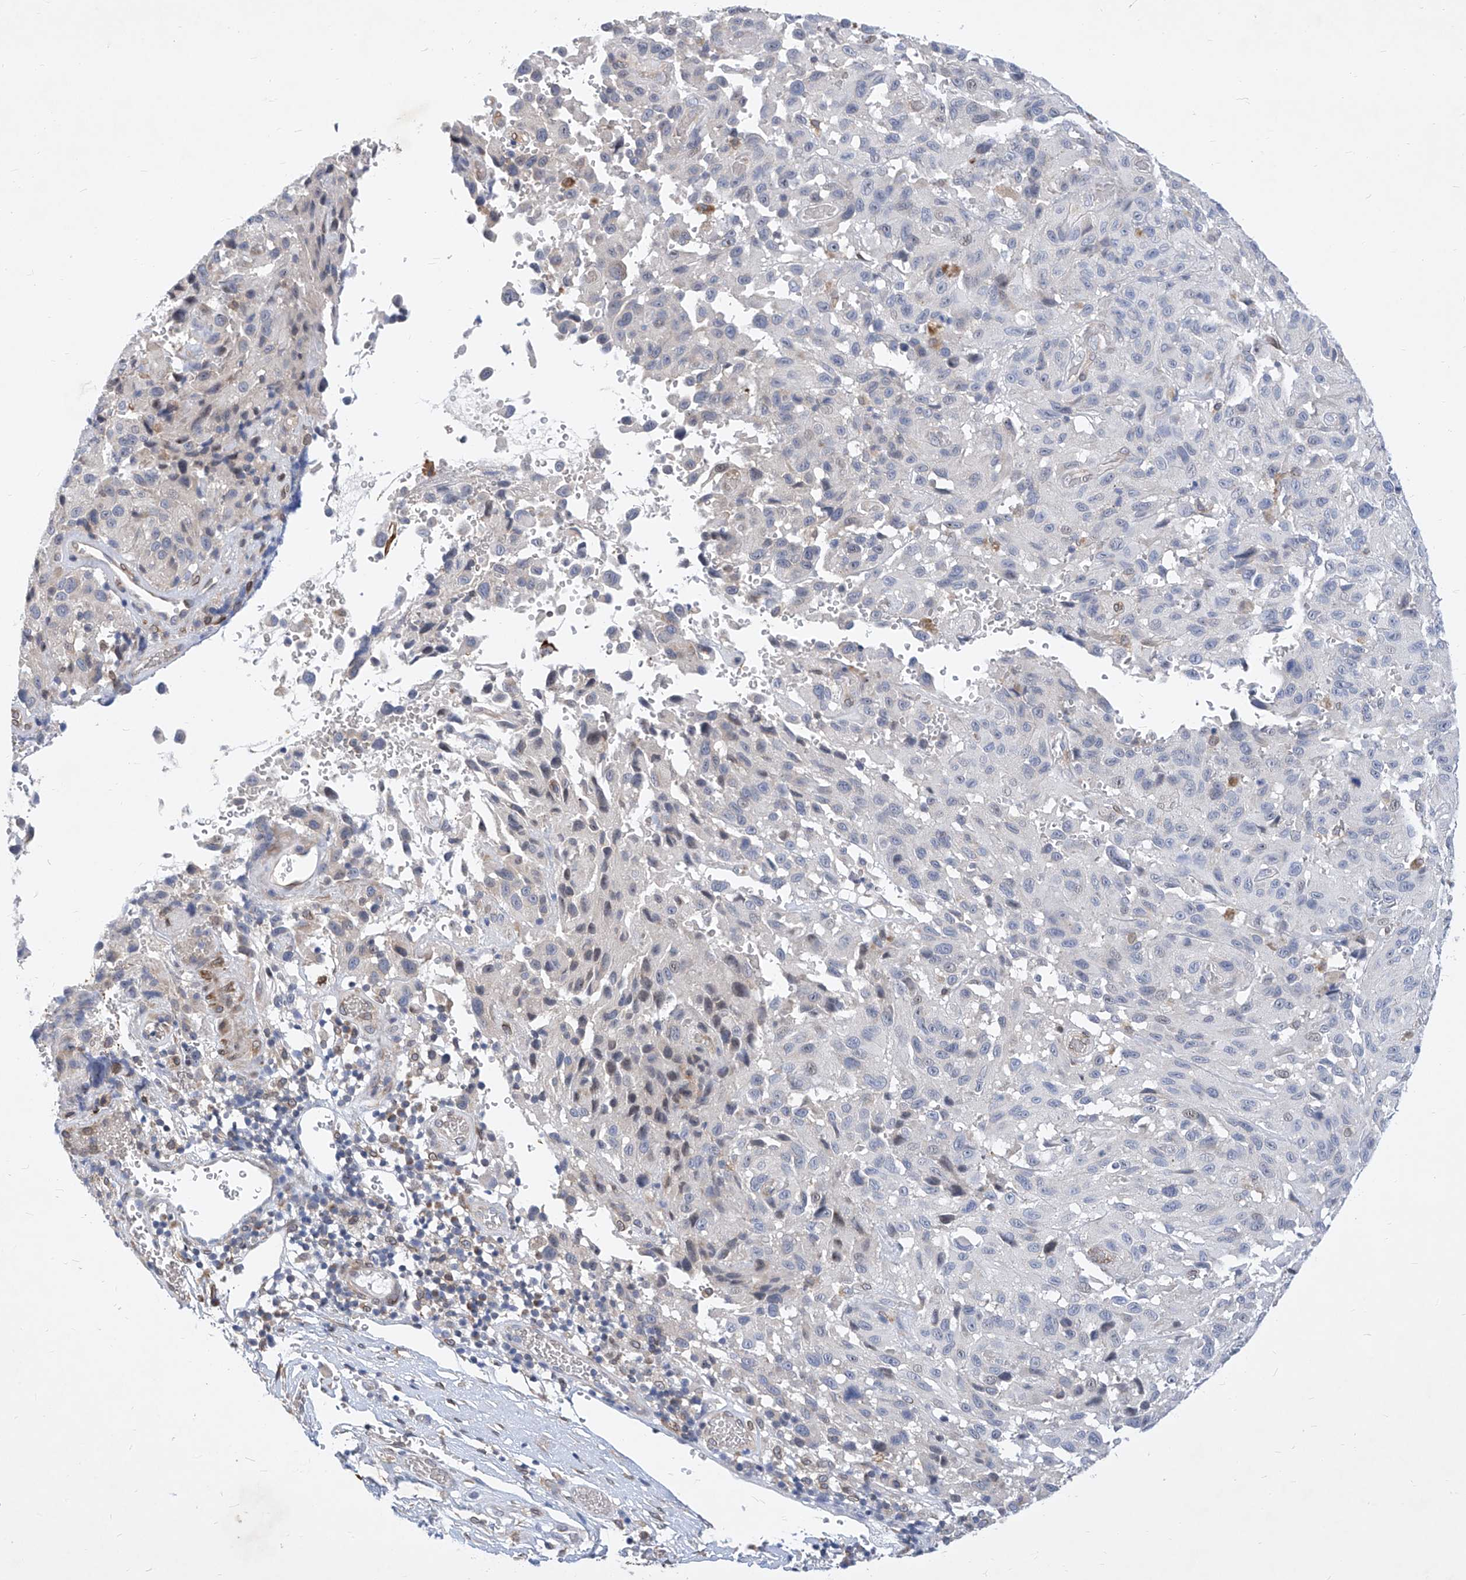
{"staining": {"intensity": "negative", "quantity": "none", "location": "none"}, "tissue": "melanoma", "cell_type": "Tumor cells", "image_type": "cancer", "snomed": [{"axis": "morphology", "description": "Malignant melanoma, NOS"}, {"axis": "topography", "description": "Skin"}], "caption": "Immunohistochemical staining of melanoma shows no significant positivity in tumor cells. (Stains: DAB (3,3'-diaminobenzidine) immunohistochemistry (IHC) with hematoxylin counter stain, Microscopy: brightfield microscopy at high magnification).", "gene": "MX2", "patient": {"sex": "male", "age": 66}}